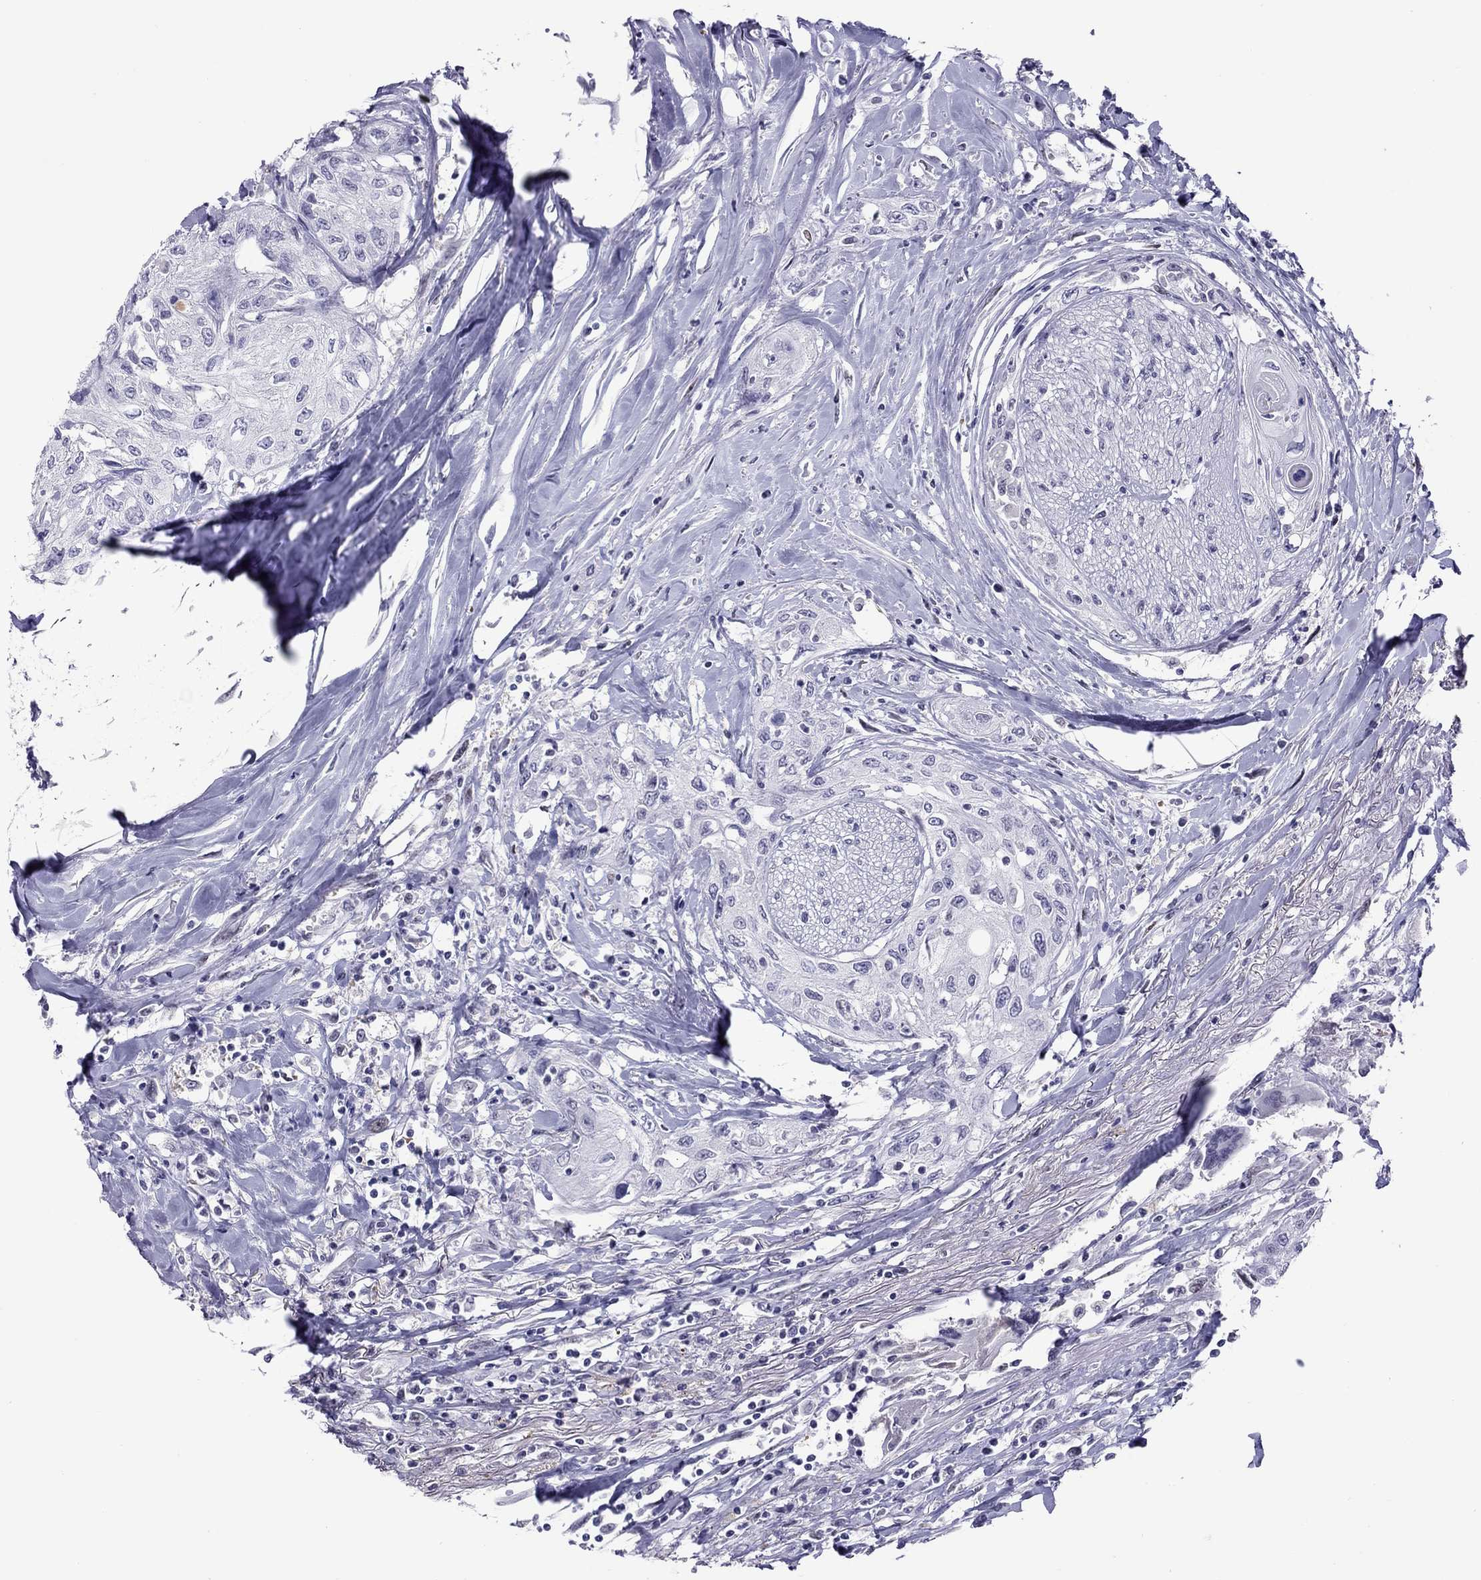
{"staining": {"intensity": "negative", "quantity": "none", "location": "none"}, "tissue": "head and neck cancer", "cell_type": "Tumor cells", "image_type": "cancer", "snomed": [{"axis": "morphology", "description": "Normal tissue, NOS"}, {"axis": "morphology", "description": "Squamous cell carcinoma, NOS"}, {"axis": "topography", "description": "Oral tissue"}, {"axis": "topography", "description": "Peripheral nerve tissue"}, {"axis": "topography", "description": "Head-Neck"}], "caption": "Immunohistochemical staining of human squamous cell carcinoma (head and neck) displays no significant positivity in tumor cells.", "gene": "CHRNB3", "patient": {"sex": "female", "age": 59}}